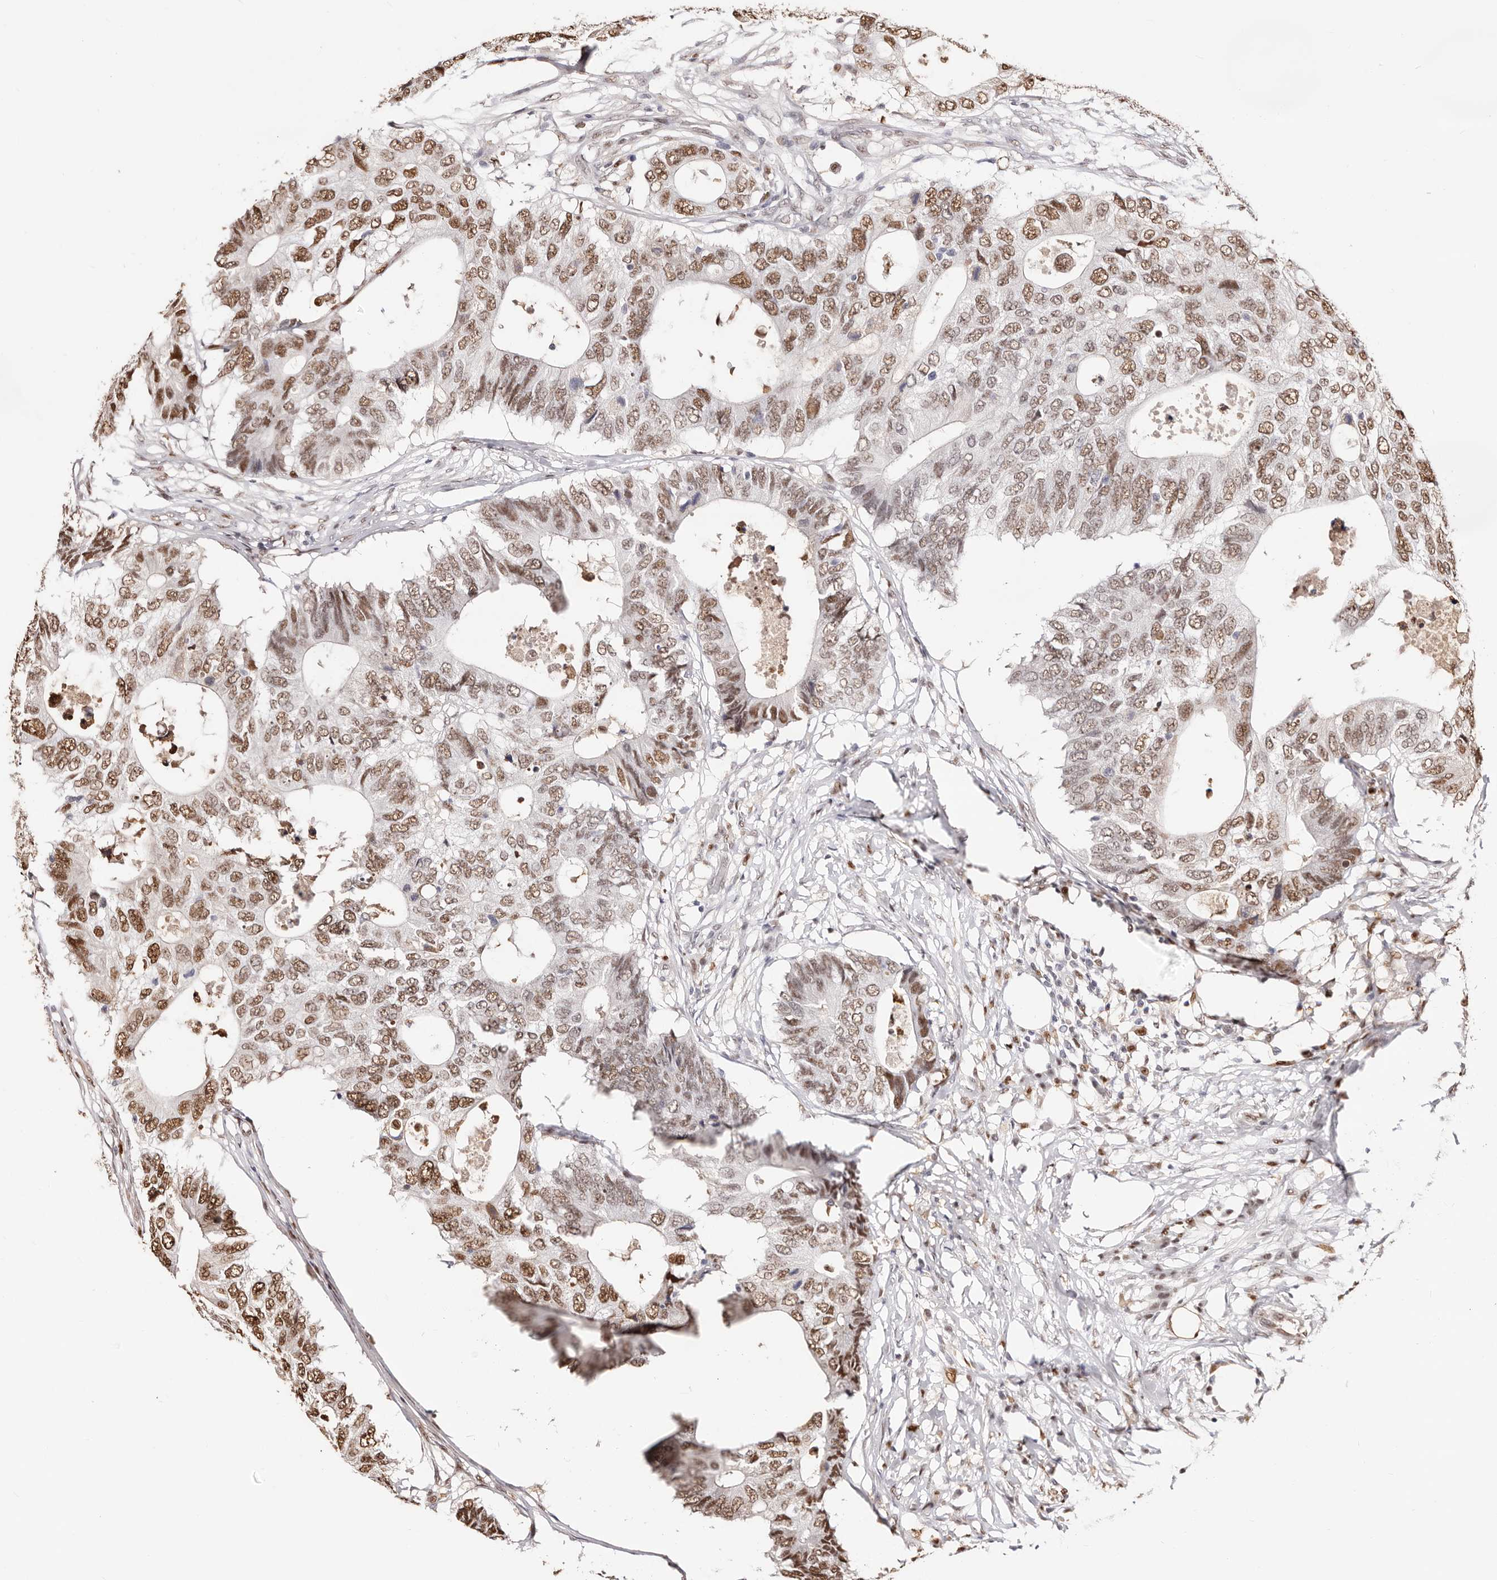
{"staining": {"intensity": "moderate", "quantity": ">75%", "location": "nuclear"}, "tissue": "colorectal cancer", "cell_type": "Tumor cells", "image_type": "cancer", "snomed": [{"axis": "morphology", "description": "Adenocarcinoma, NOS"}, {"axis": "topography", "description": "Colon"}], "caption": "Moderate nuclear expression for a protein is appreciated in about >75% of tumor cells of colorectal adenocarcinoma using immunohistochemistry.", "gene": "TKT", "patient": {"sex": "male", "age": 71}}